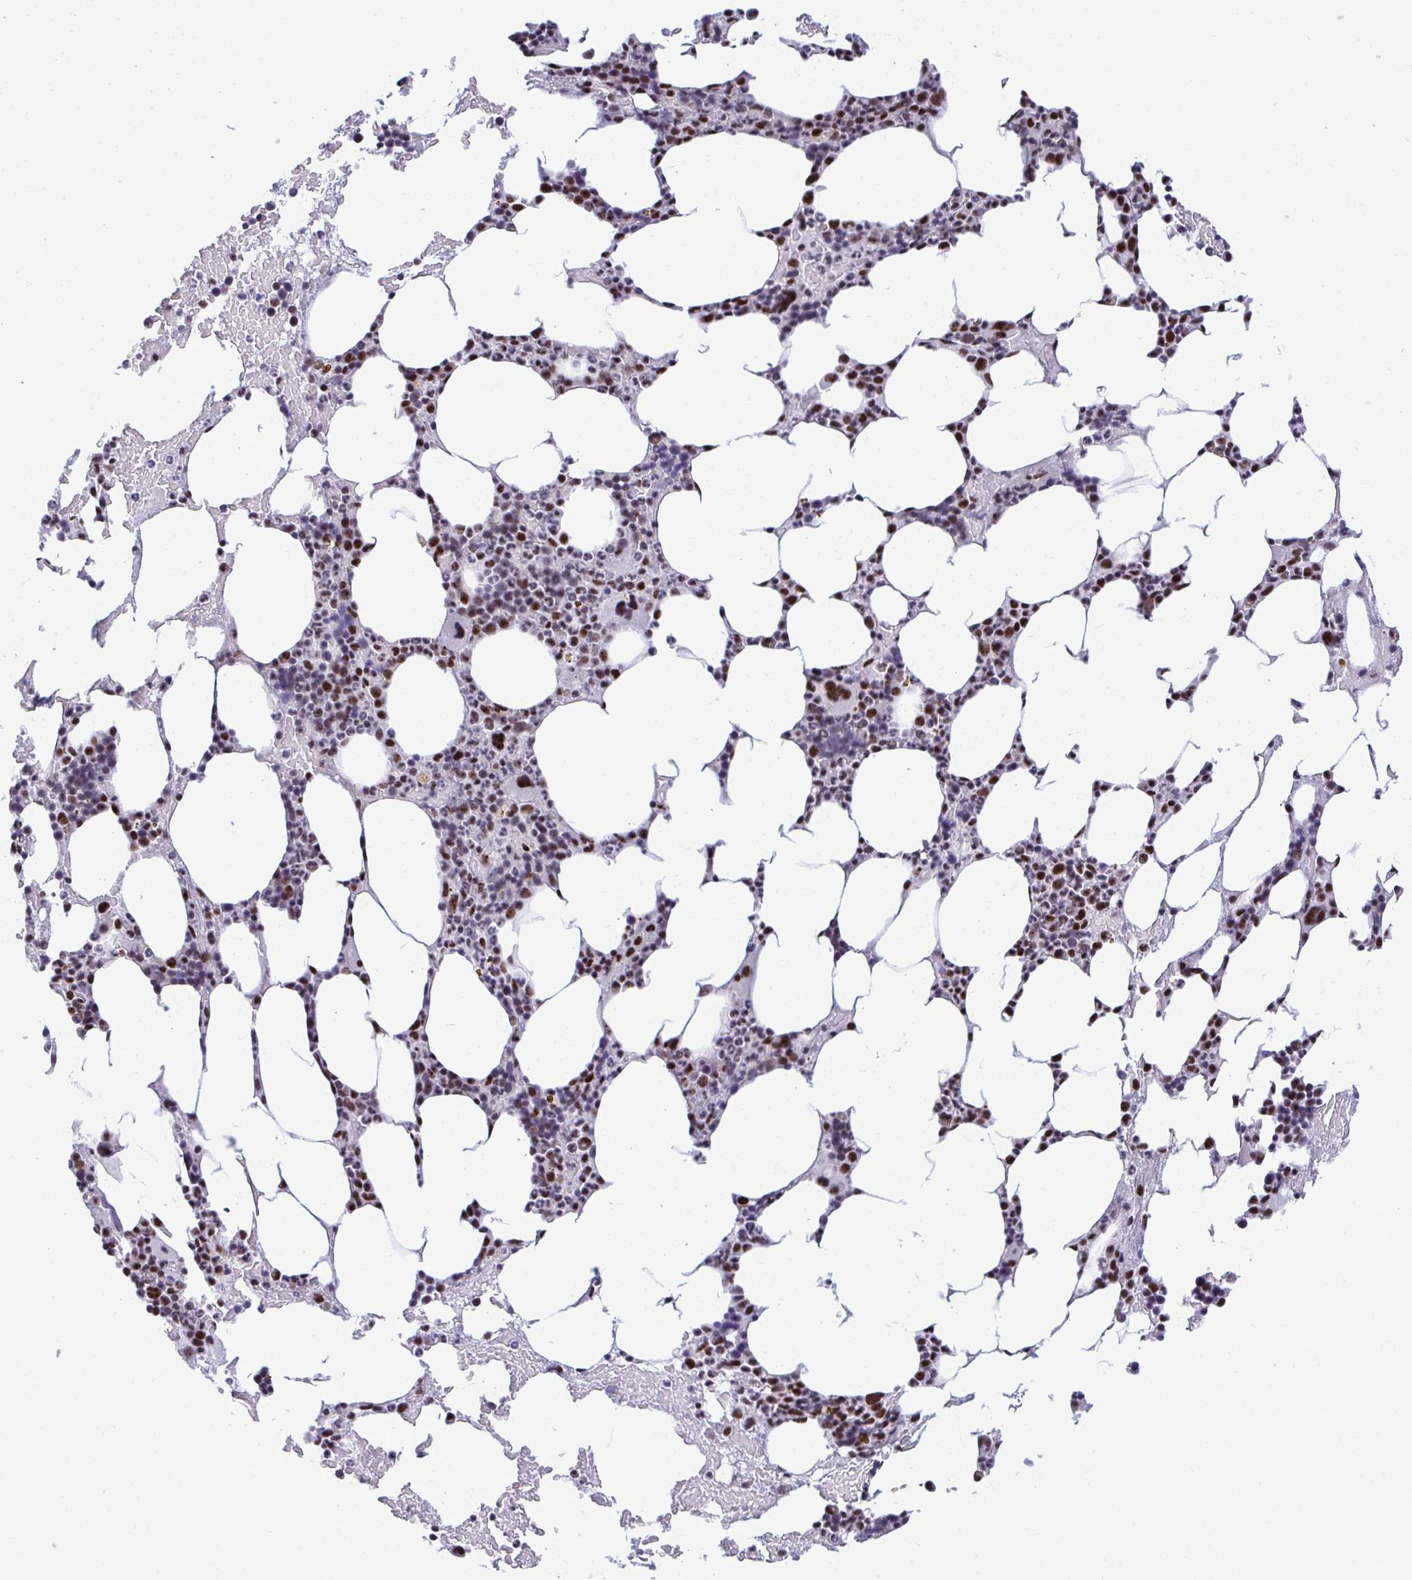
{"staining": {"intensity": "strong", "quantity": "25%-75%", "location": "nuclear"}, "tissue": "bone marrow", "cell_type": "Hematopoietic cells", "image_type": "normal", "snomed": [{"axis": "morphology", "description": "Normal tissue, NOS"}, {"axis": "topography", "description": "Bone marrow"}], "caption": "Immunohistochemical staining of unremarkable bone marrow demonstrates strong nuclear protein positivity in about 25%-75% of hematopoietic cells.", "gene": "PELP1", "patient": {"sex": "female", "age": 62}}